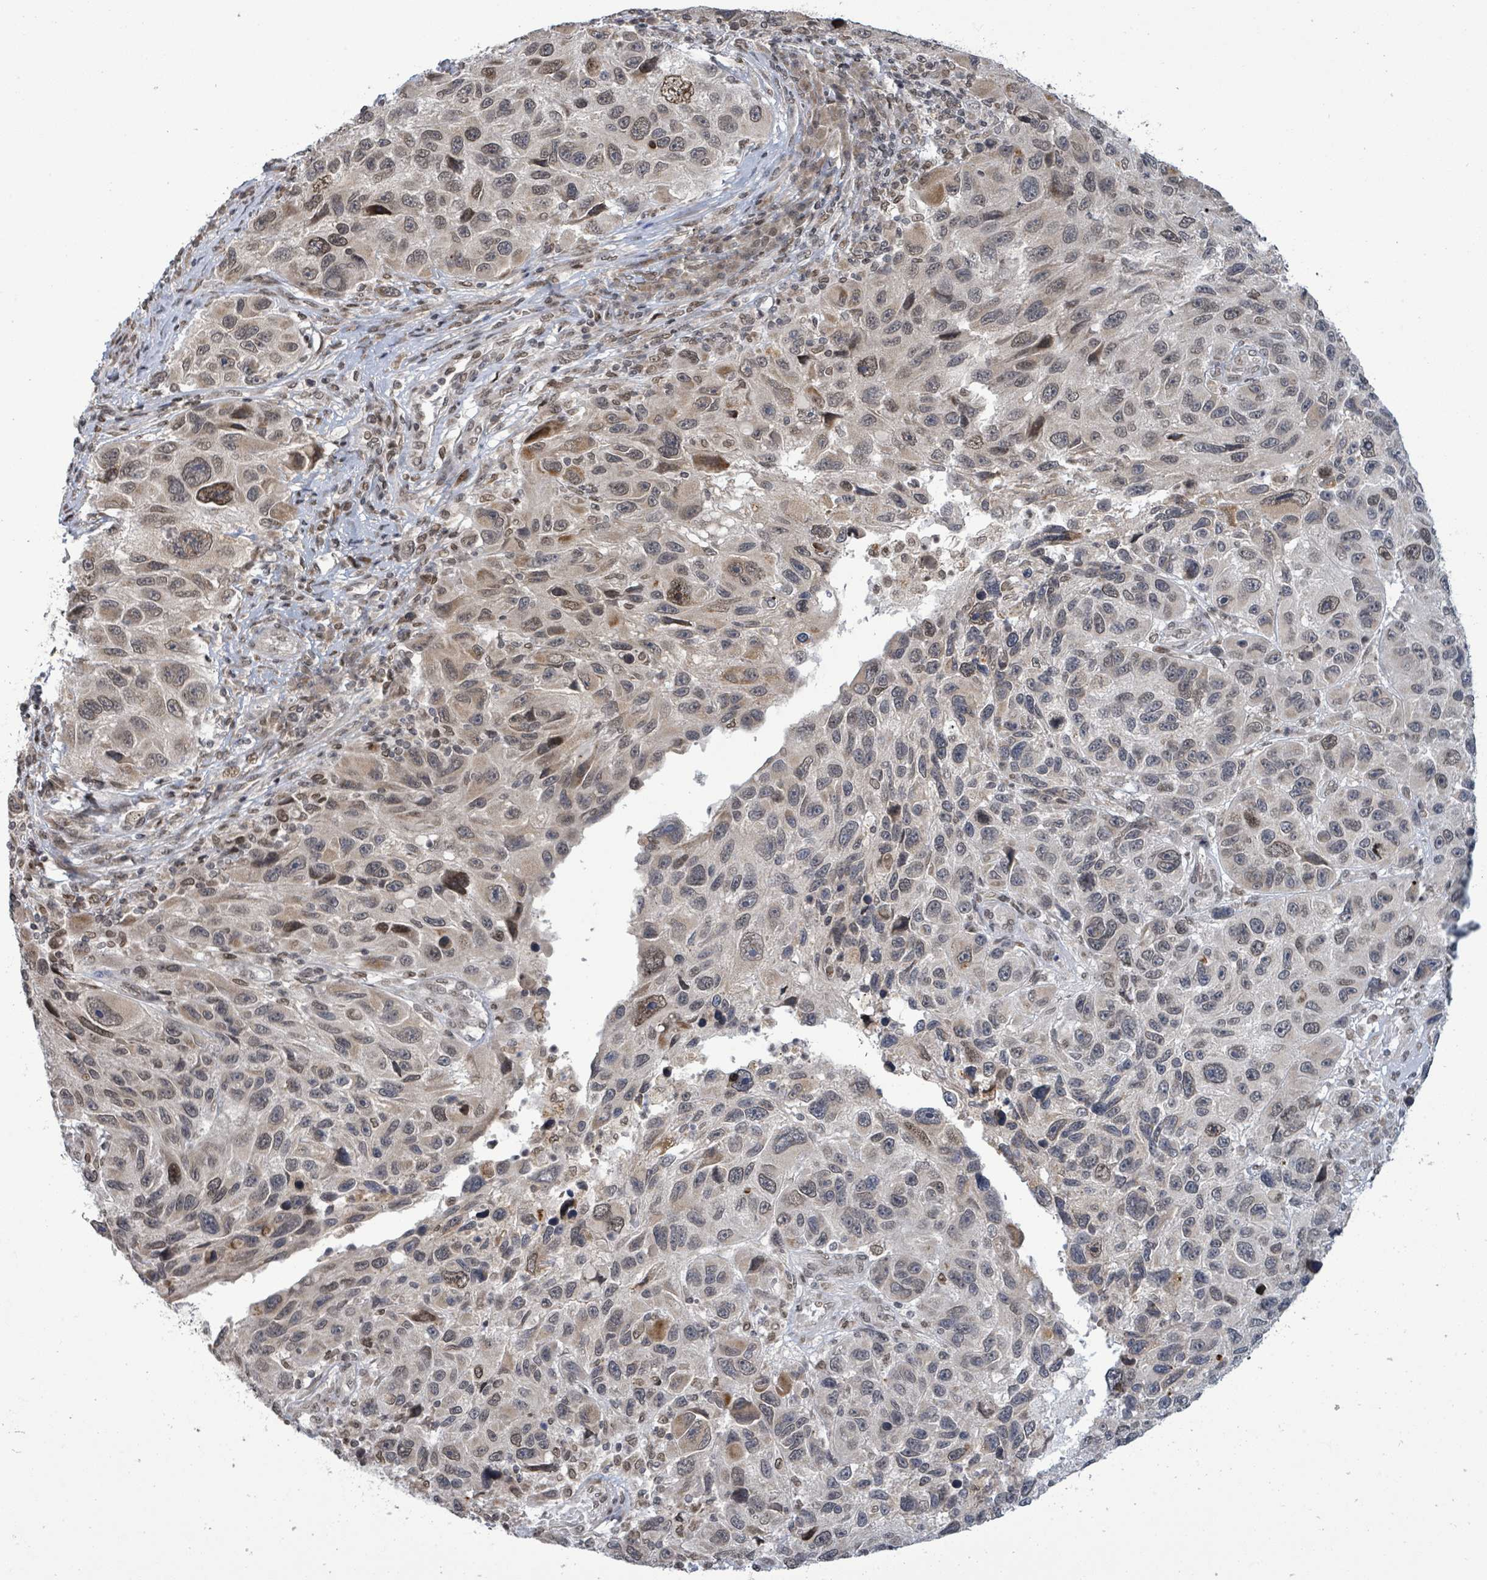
{"staining": {"intensity": "moderate", "quantity": "<25%", "location": "nuclear"}, "tissue": "melanoma", "cell_type": "Tumor cells", "image_type": "cancer", "snomed": [{"axis": "morphology", "description": "Malignant melanoma, NOS"}, {"axis": "topography", "description": "Skin"}], "caption": "Melanoma stained with immunohistochemistry (IHC) exhibits moderate nuclear staining in about <25% of tumor cells.", "gene": "SBF2", "patient": {"sex": "male", "age": 53}}